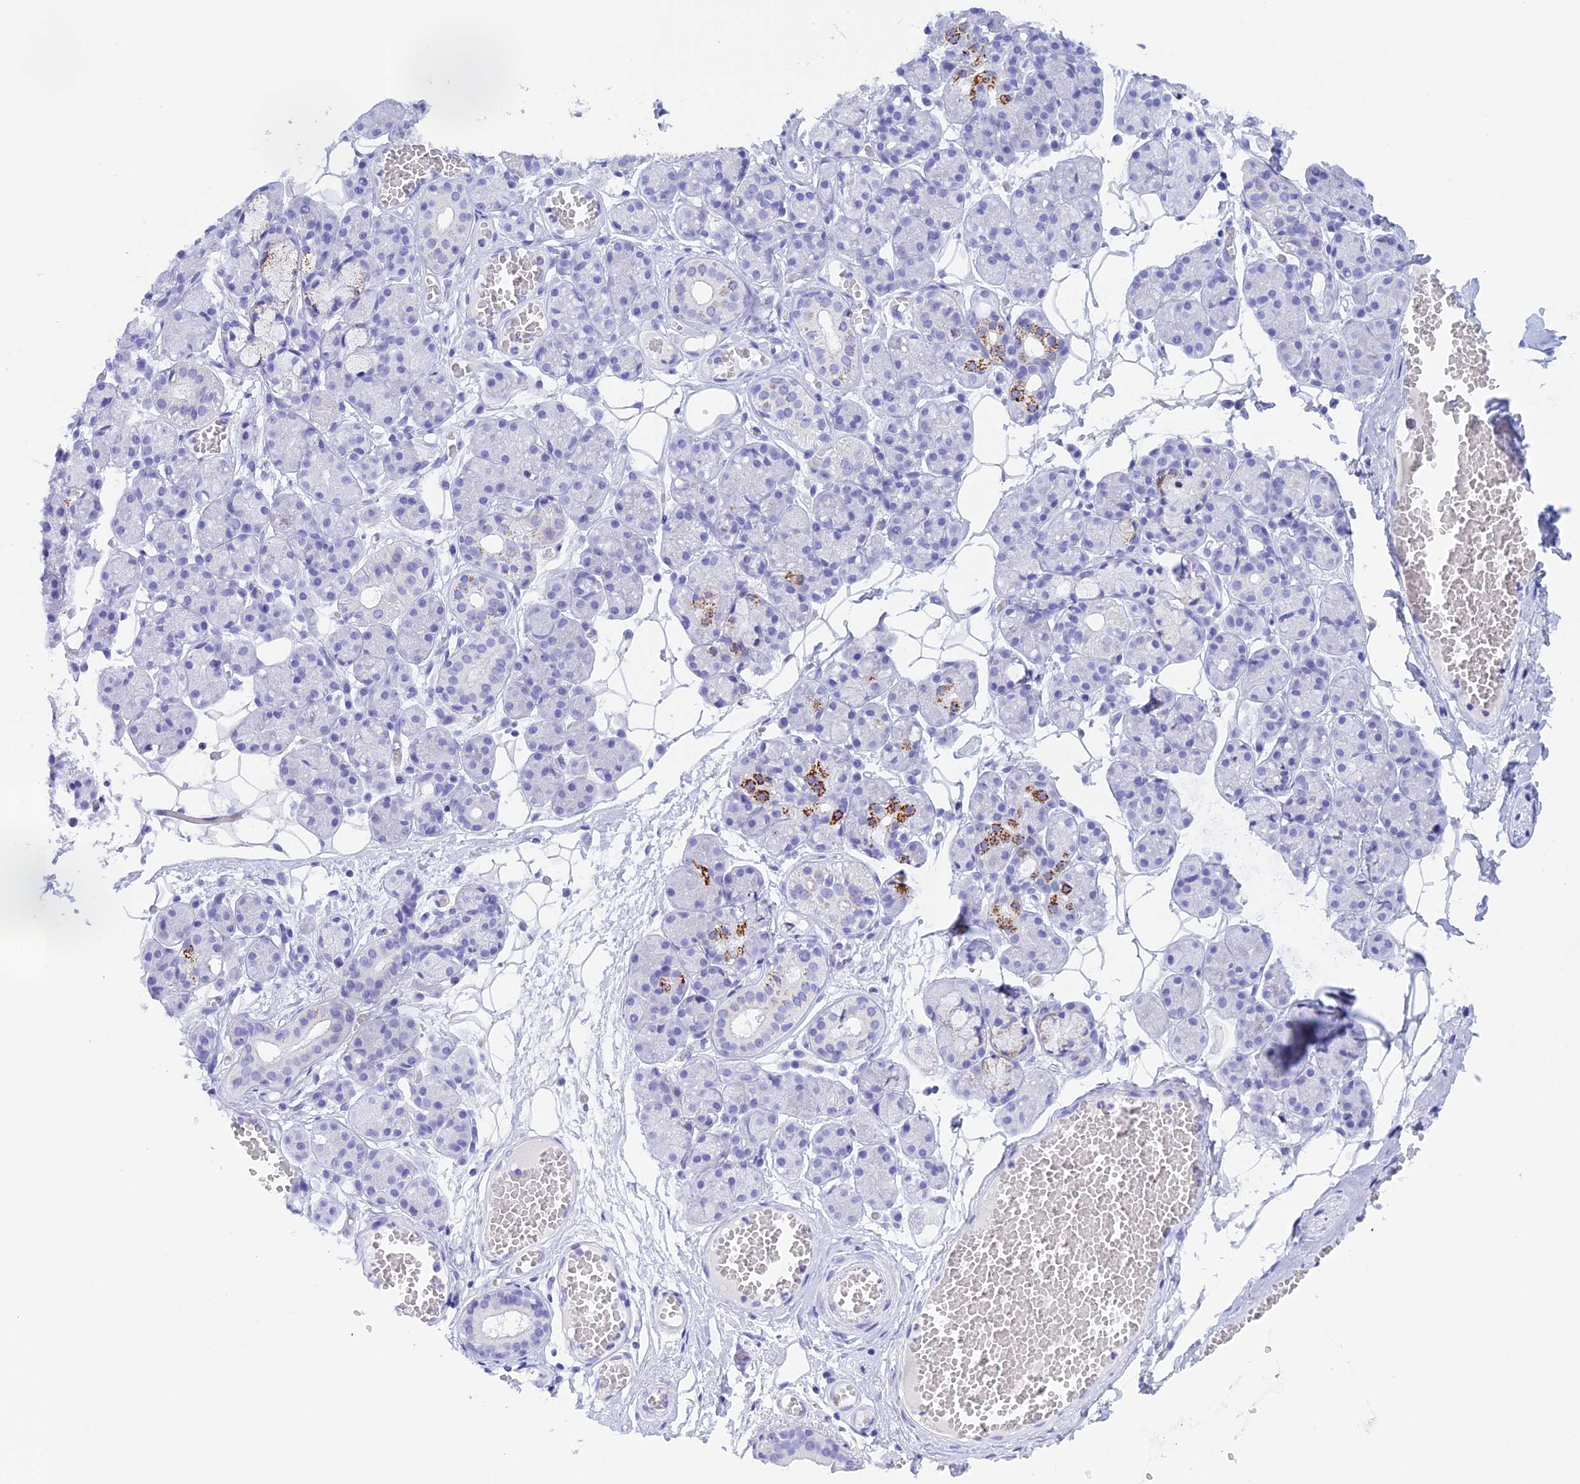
{"staining": {"intensity": "strong", "quantity": "<25%", "location": "cytoplasmic/membranous"}, "tissue": "salivary gland", "cell_type": "Glandular cells", "image_type": "normal", "snomed": [{"axis": "morphology", "description": "Normal tissue, NOS"}, {"axis": "topography", "description": "Salivary gland"}], "caption": "Glandular cells reveal medium levels of strong cytoplasmic/membranous staining in about <25% of cells in unremarkable salivary gland. The protein of interest is stained brown, and the nuclei are stained in blue (DAB IHC with brightfield microscopy, high magnification).", "gene": "BRI3", "patient": {"sex": "male", "age": 63}}